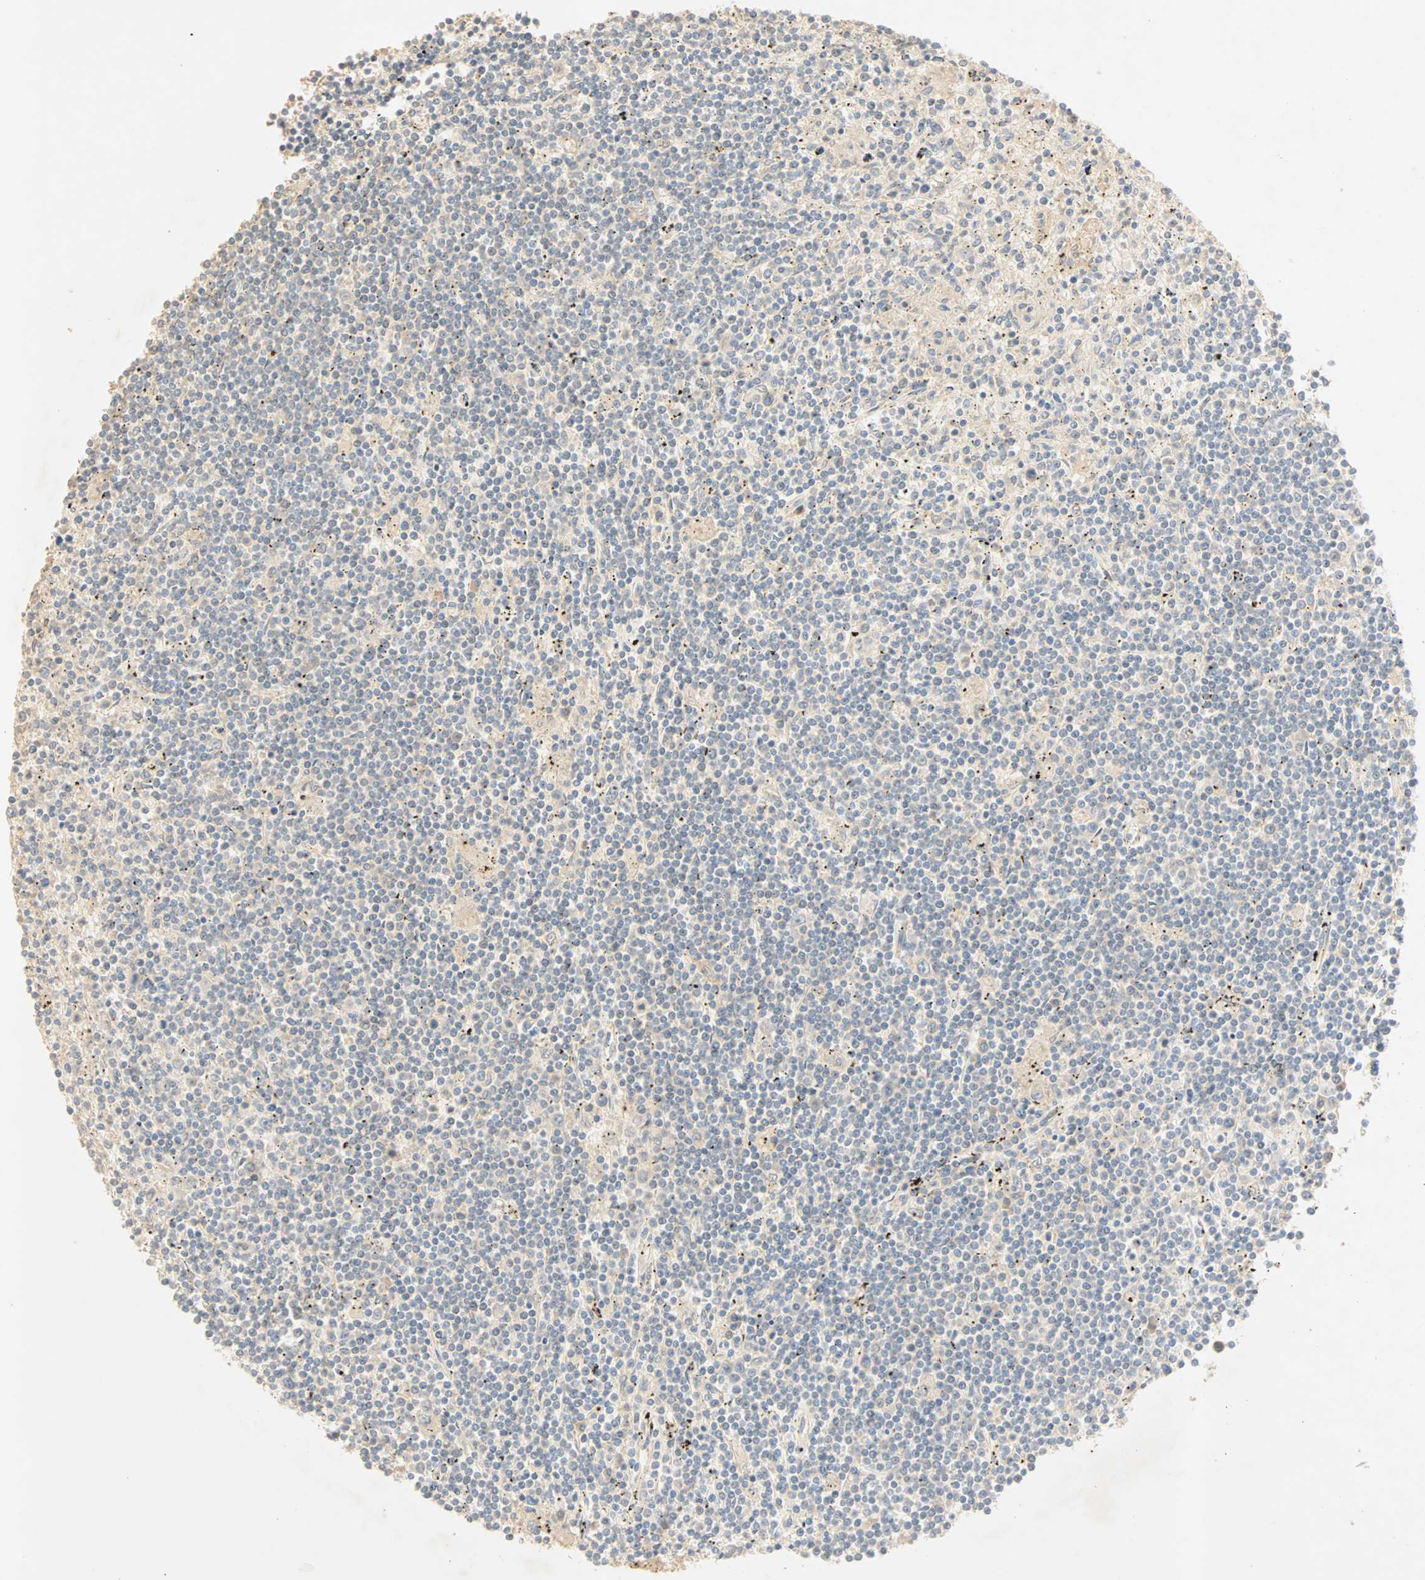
{"staining": {"intensity": "negative", "quantity": "none", "location": "none"}, "tissue": "lymphoma", "cell_type": "Tumor cells", "image_type": "cancer", "snomed": [{"axis": "morphology", "description": "Malignant lymphoma, non-Hodgkin's type, Low grade"}, {"axis": "topography", "description": "Spleen"}], "caption": "IHC of human malignant lymphoma, non-Hodgkin's type (low-grade) shows no expression in tumor cells. (DAB (3,3'-diaminobenzidine) immunohistochemistry (IHC), high magnification).", "gene": "SELENBP1", "patient": {"sex": "male", "age": 76}}